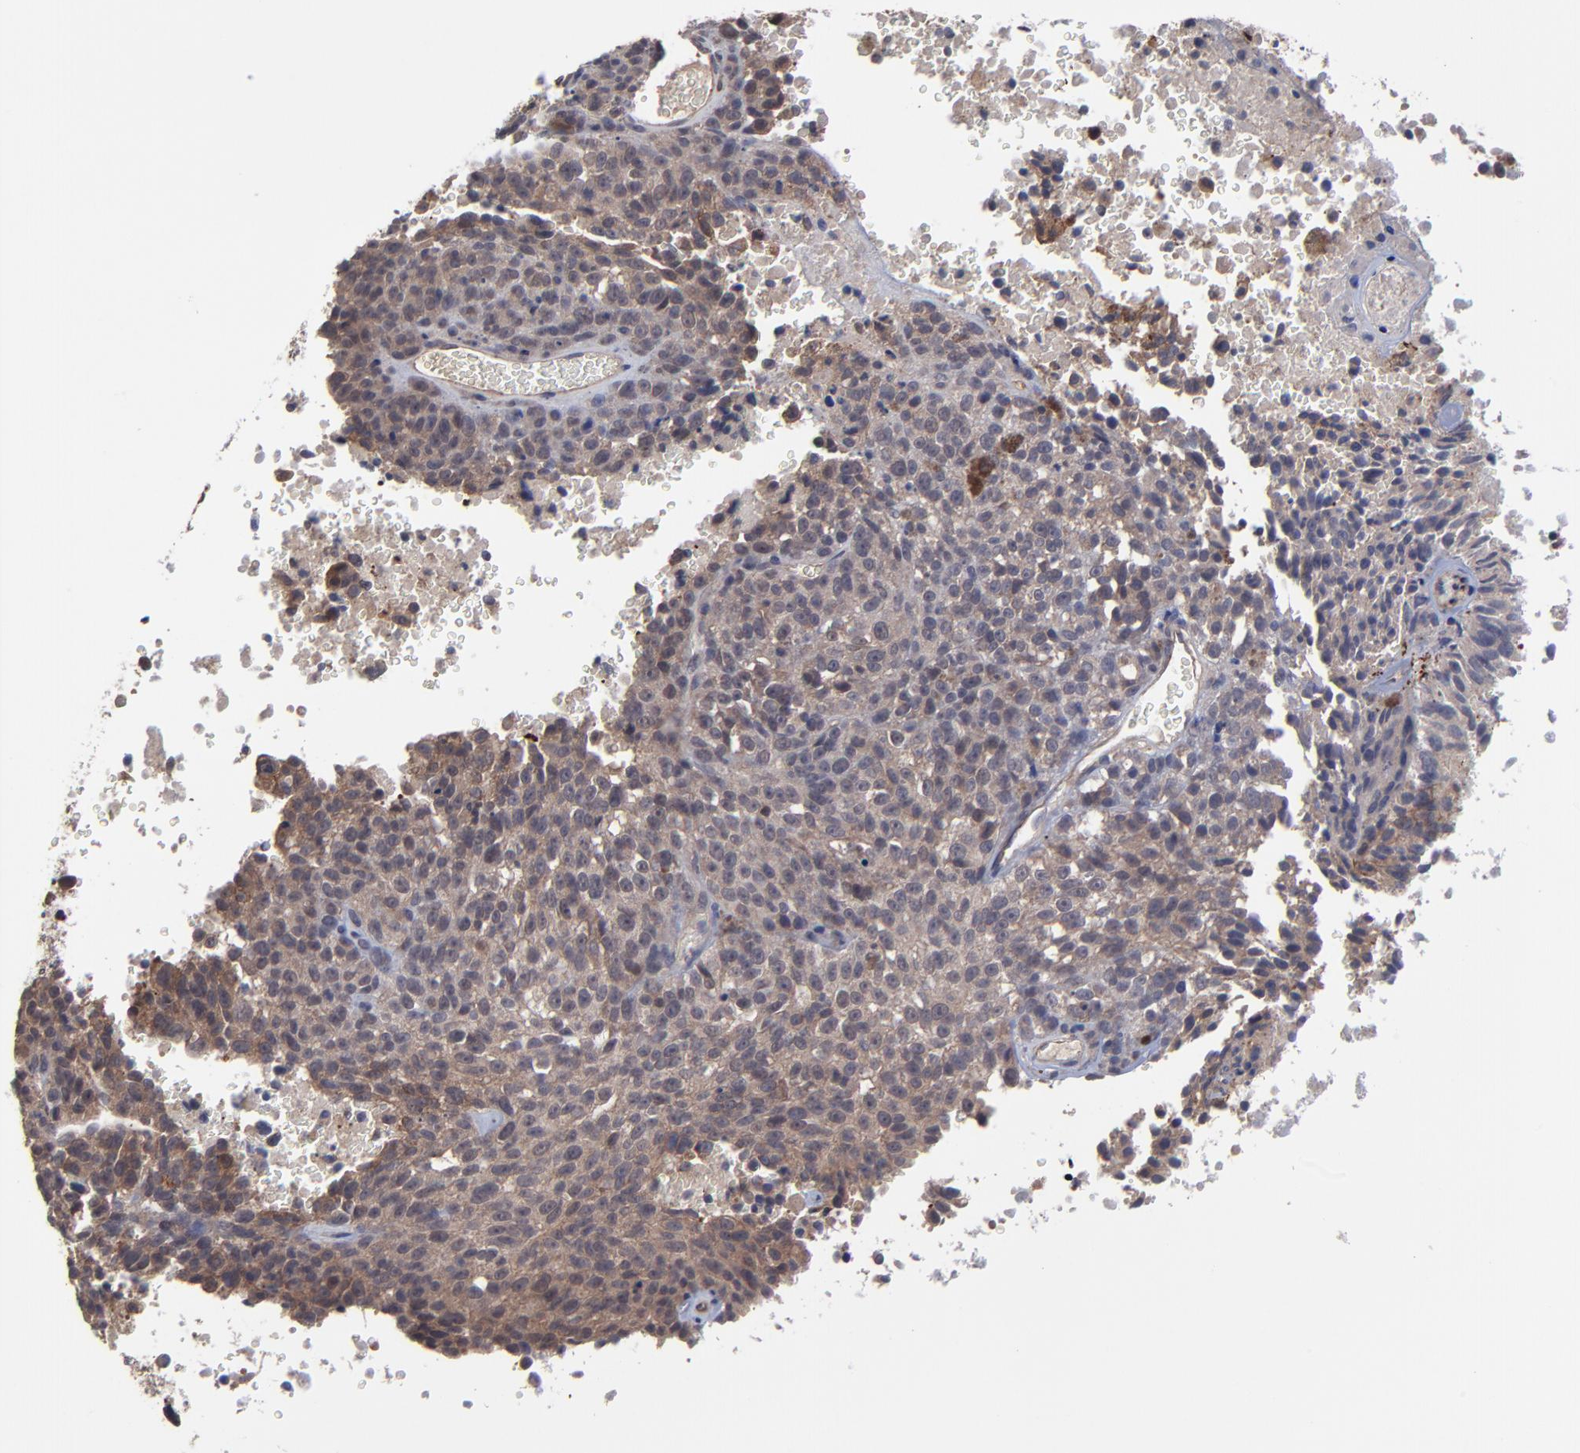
{"staining": {"intensity": "moderate", "quantity": ">75%", "location": "cytoplasmic/membranous"}, "tissue": "melanoma", "cell_type": "Tumor cells", "image_type": "cancer", "snomed": [{"axis": "morphology", "description": "Malignant melanoma, Metastatic site"}, {"axis": "topography", "description": "Cerebral cortex"}], "caption": "Brown immunohistochemical staining in human melanoma exhibits moderate cytoplasmic/membranous staining in about >75% of tumor cells. The staining was performed using DAB (3,3'-diaminobenzidine) to visualize the protein expression in brown, while the nuclei were stained in blue with hematoxylin (Magnification: 20x).", "gene": "ZNF780B", "patient": {"sex": "female", "age": 52}}